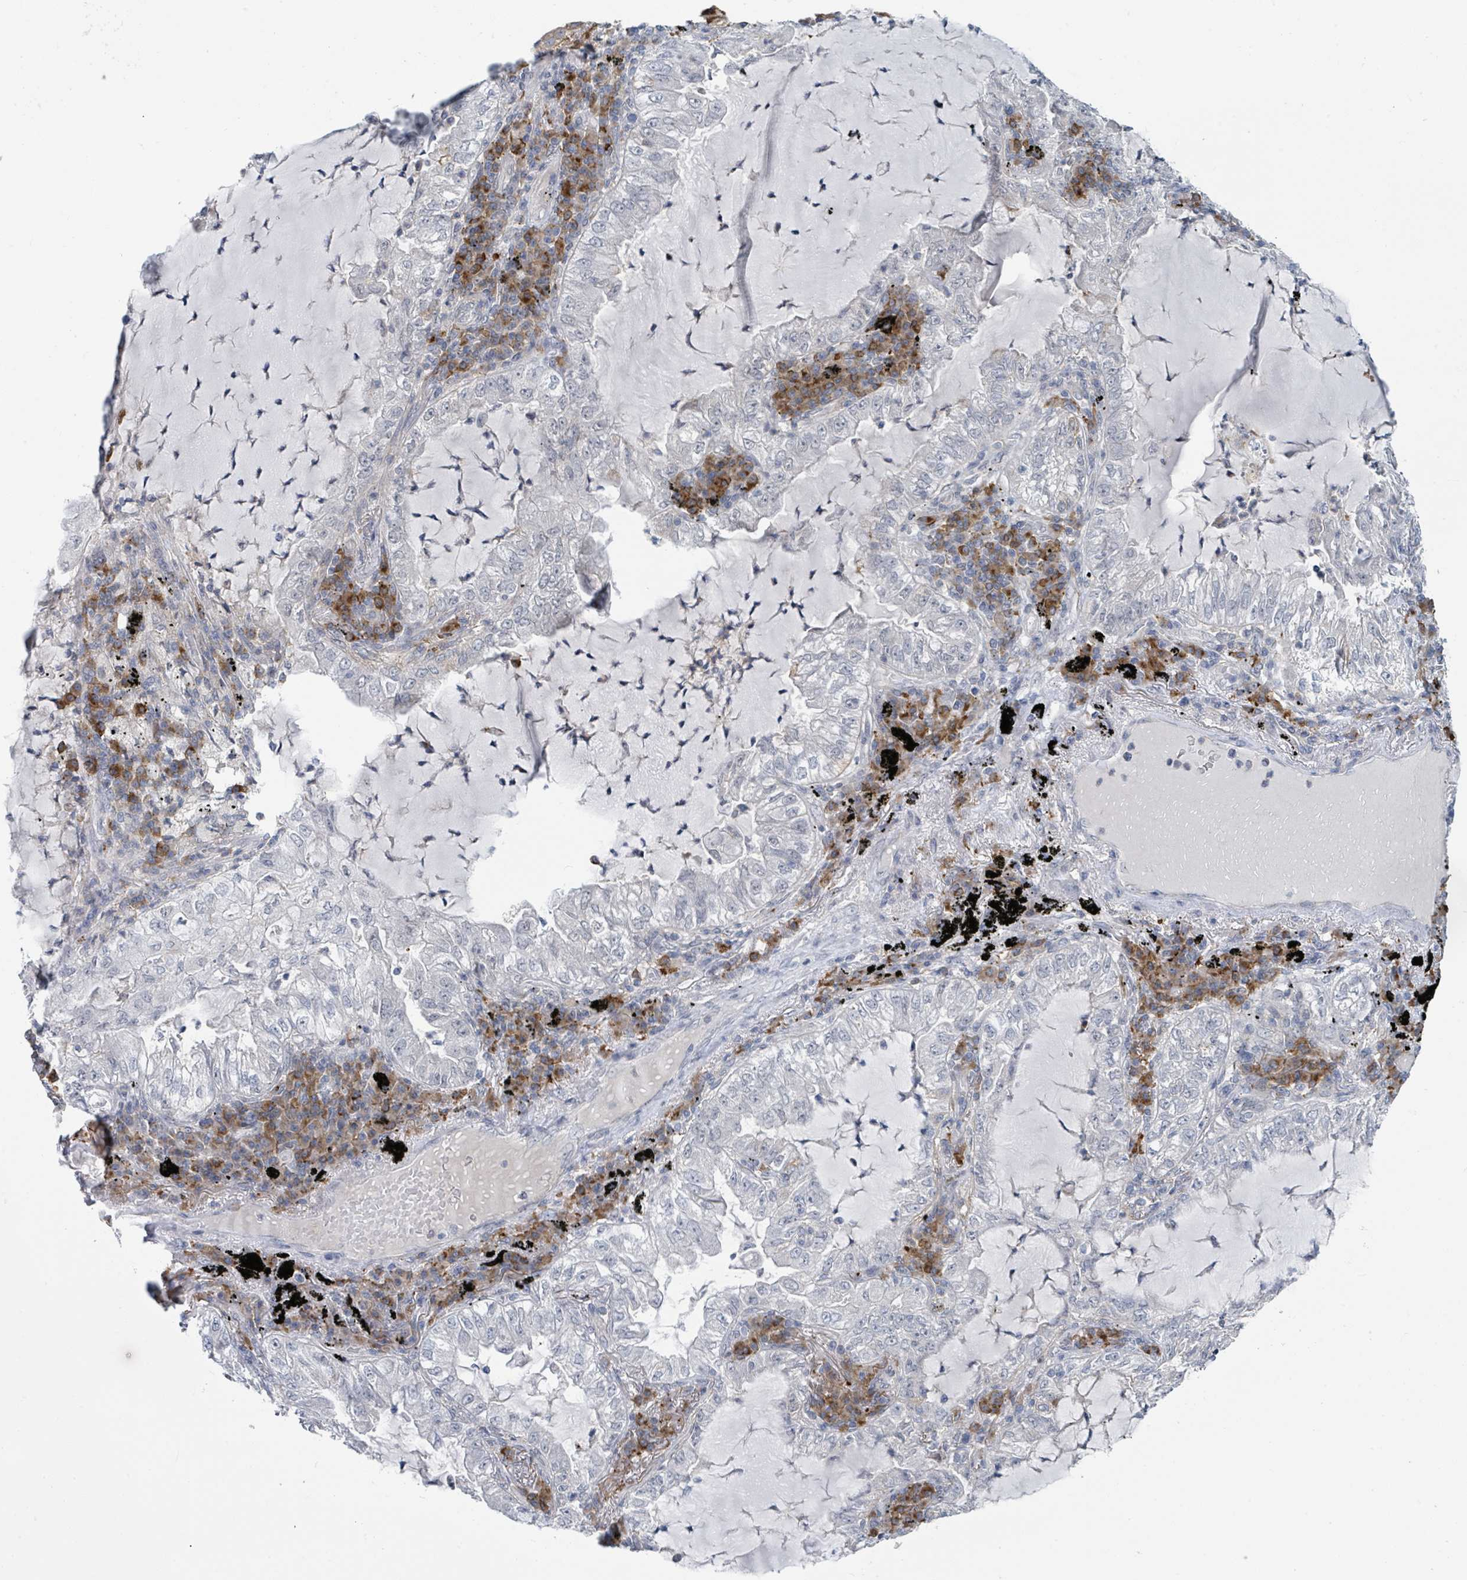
{"staining": {"intensity": "negative", "quantity": "none", "location": "none"}, "tissue": "lung cancer", "cell_type": "Tumor cells", "image_type": "cancer", "snomed": [{"axis": "morphology", "description": "Adenocarcinoma, NOS"}, {"axis": "topography", "description": "Lung"}], "caption": "This image is of adenocarcinoma (lung) stained with IHC to label a protein in brown with the nuclei are counter-stained blue. There is no expression in tumor cells. Brightfield microscopy of immunohistochemistry (IHC) stained with DAB (3,3'-diaminobenzidine) (brown) and hematoxylin (blue), captured at high magnification.", "gene": "ANKRD55", "patient": {"sex": "female", "age": 73}}